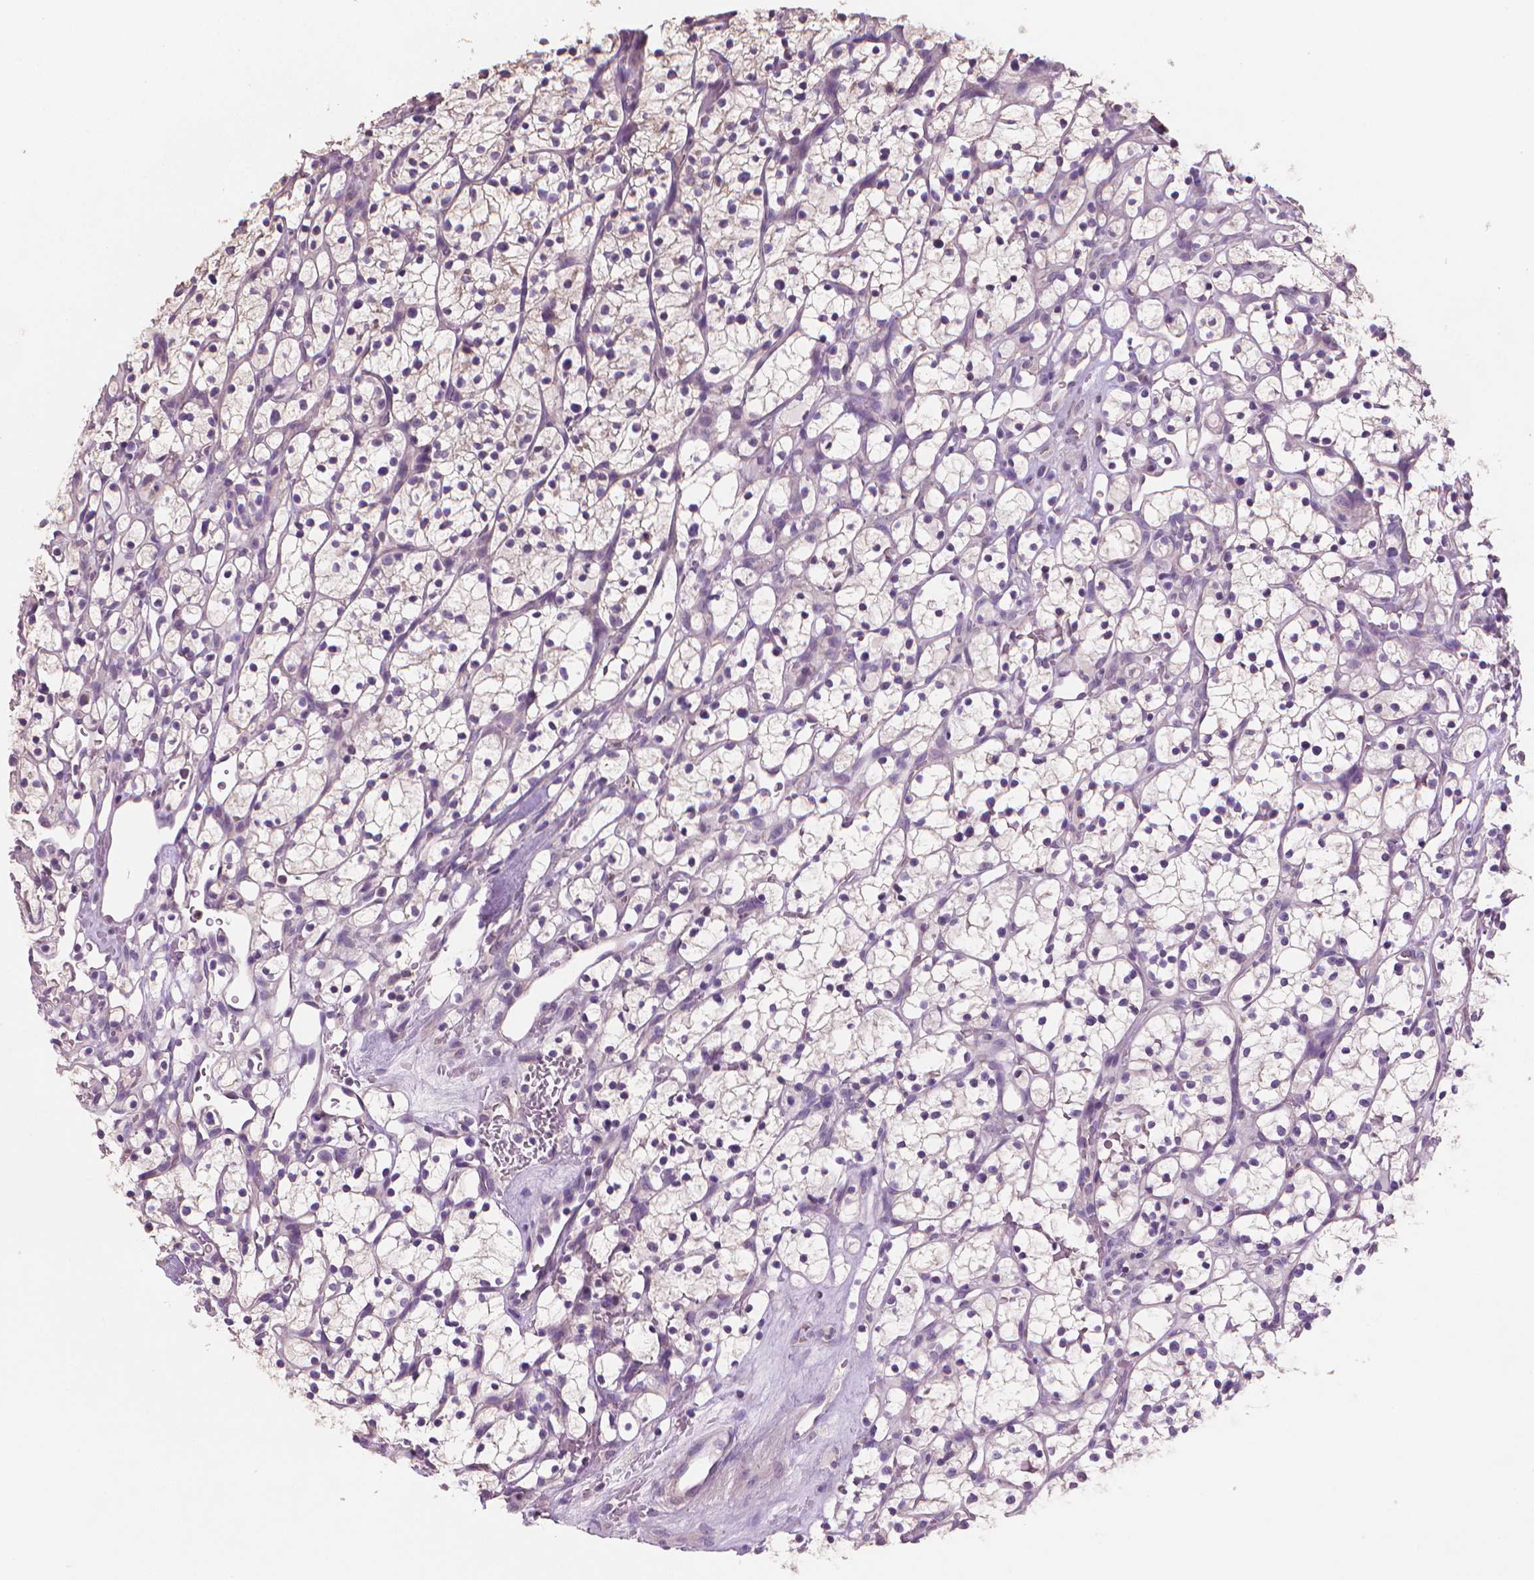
{"staining": {"intensity": "negative", "quantity": "none", "location": "none"}, "tissue": "renal cancer", "cell_type": "Tumor cells", "image_type": "cancer", "snomed": [{"axis": "morphology", "description": "Adenocarcinoma, NOS"}, {"axis": "topography", "description": "Kidney"}], "caption": "This is an immunohistochemistry photomicrograph of human renal adenocarcinoma. There is no positivity in tumor cells.", "gene": "CATIP", "patient": {"sex": "female", "age": 64}}